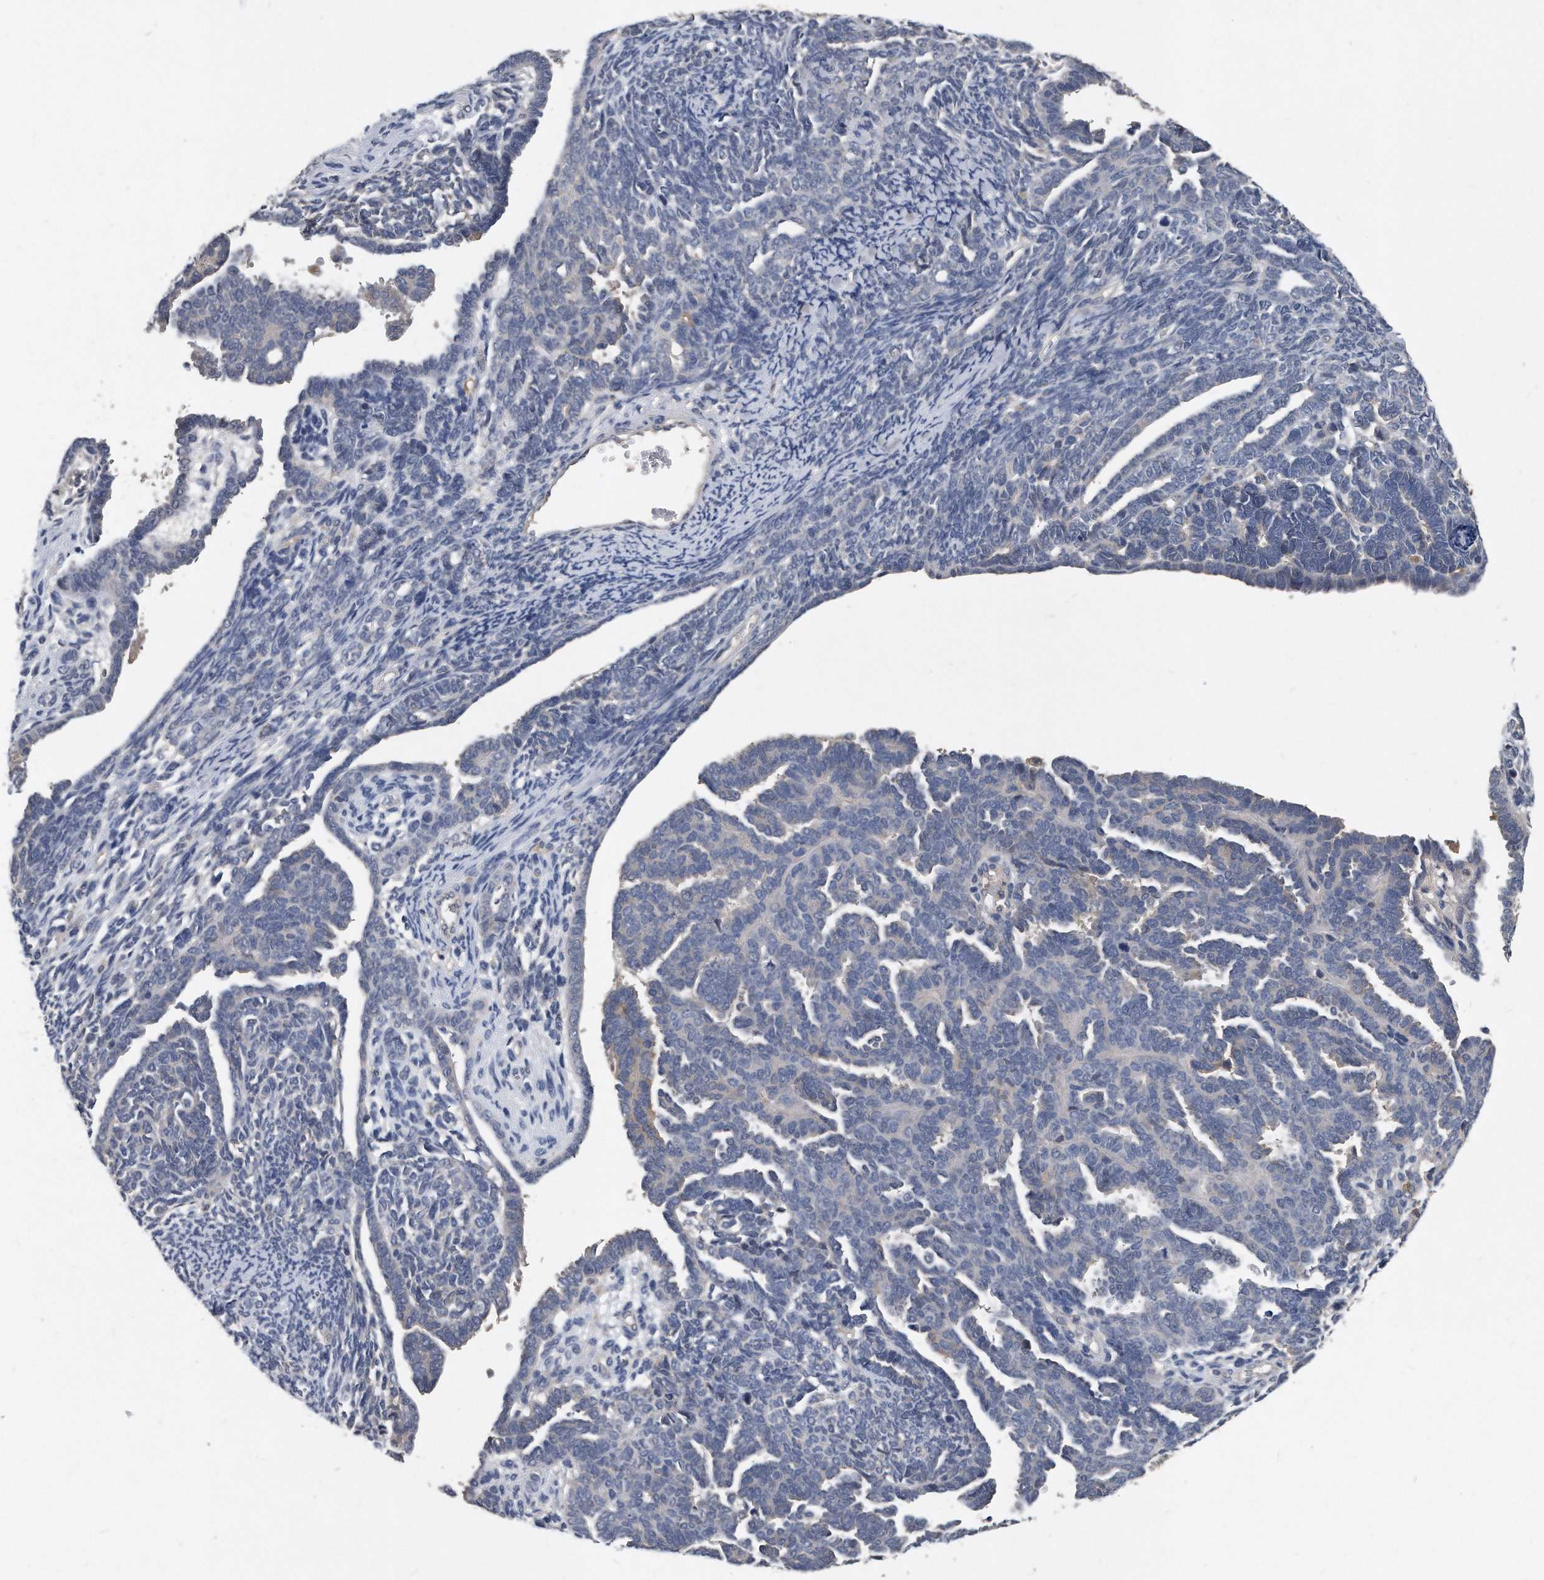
{"staining": {"intensity": "negative", "quantity": "none", "location": "none"}, "tissue": "endometrial cancer", "cell_type": "Tumor cells", "image_type": "cancer", "snomed": [{"axis": "morphology", "description": "Neoplasm, malignant, NOS"}, {"axis": "topography", "description": "Endometrium"}], "caption": "Immunohistochemical staining of human endometrial cancer demonstrates no significant expression in tumor cells. (DAB IHC visualized using brightfield microscopy, high magnification).", "gene": "HOMER3", "patient": {"sex": "female", "age": 74}}